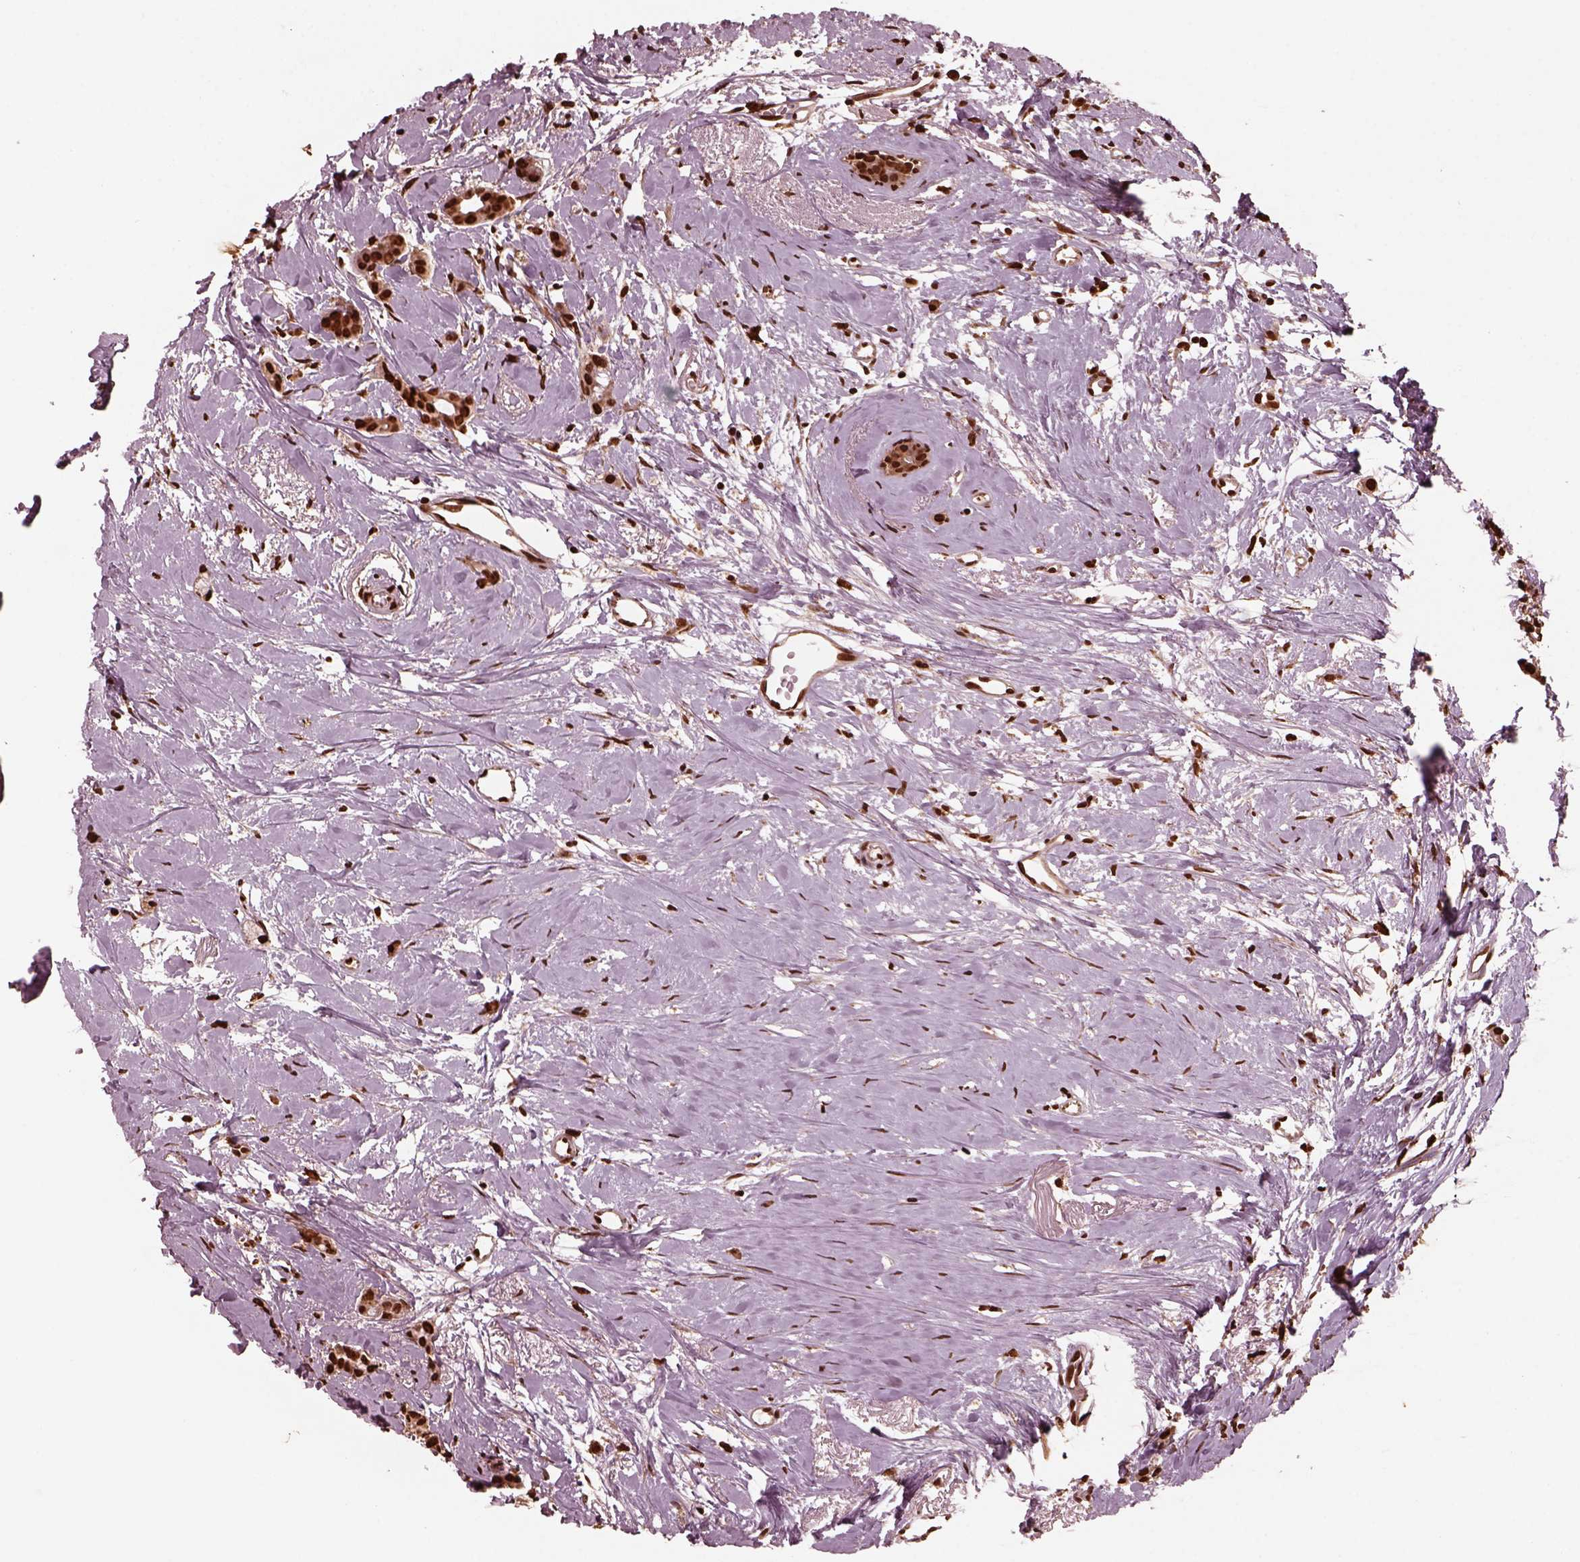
{"staining": {"intensity": "strong", "quantity": ">75%", "location": "nuclear"}, "tissue": "breast cancer", "cell_type": "Tumor cells", "image_type": "cancer", "snomed": [{"axis": "morphology", "description": "Duct carcinoma"}, {"axis": "topography", "description": "Breast"}], "caption": "Breast invasive ductal carcinoma stained for a protein shows strong nuclear positivity in tumor cells.", "gene": "NSD1", "patient": {"sex": "female", "age": 40}}